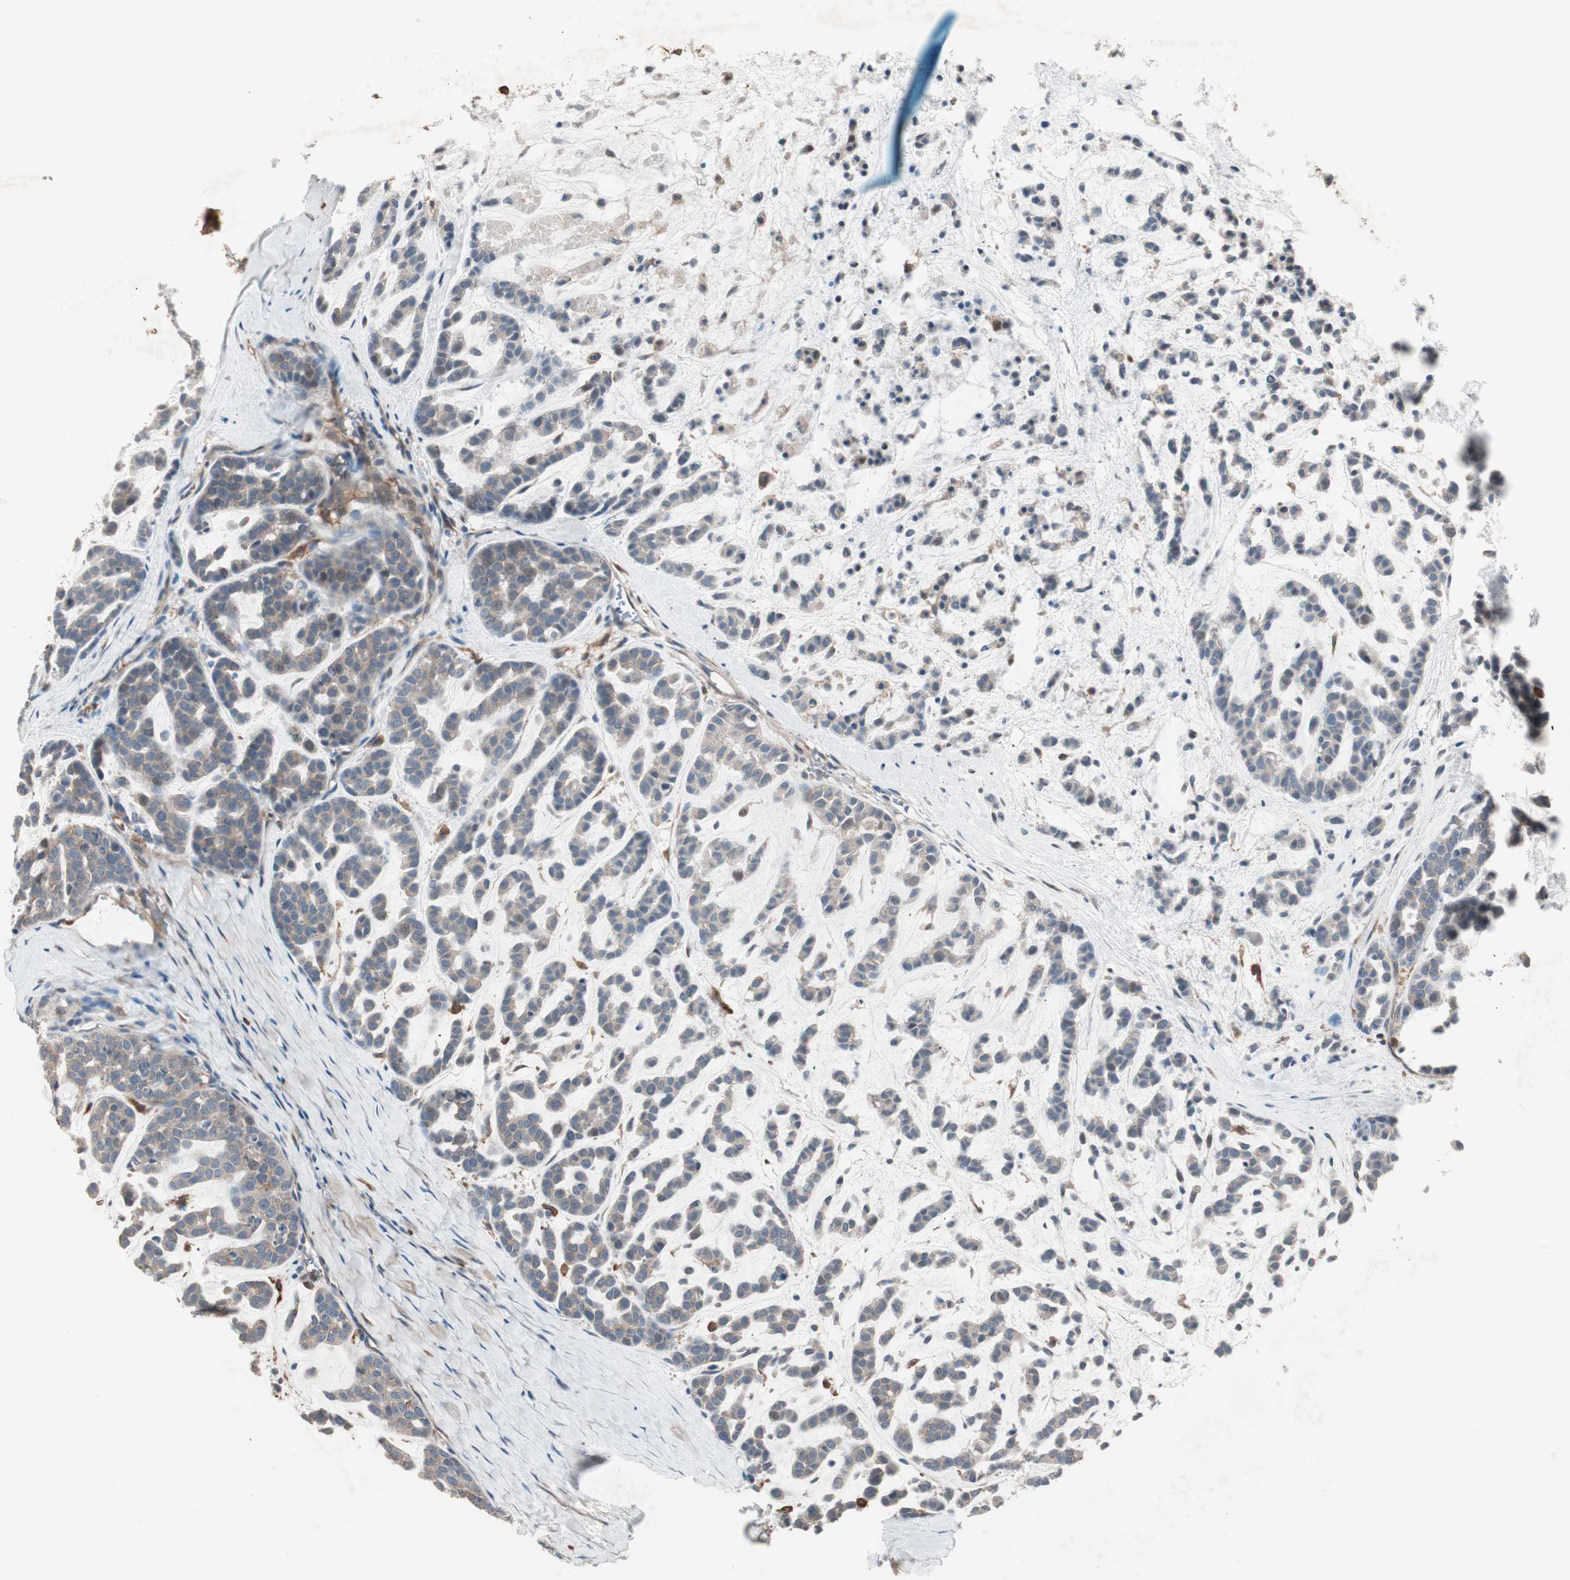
{"staining": {"intensity": "moderate", "quantity": ">75%", "location": "cytoplasmic/membranous"}, "tissue": "head and neck cancer", "cell_type": "Tumor cells", "image_type": "cancer", "snomed": [{"axis": "morphology", "description": "Adenocarcinoma, NOS"}, {"axis": "morphology", "description": "Adenoma, NOS"}, {"axis": "topography", "description": "Head-Neck"}], "caption": "A brown stain shows moderate cytoplasmic/membranous staining of a protein in adenoma (head and neck) tumor cells. (Brightfield microscopy of DAB IHC at high magnification).", "gene": "STAB1", "patient": {"sex": "female", "age": 55}}